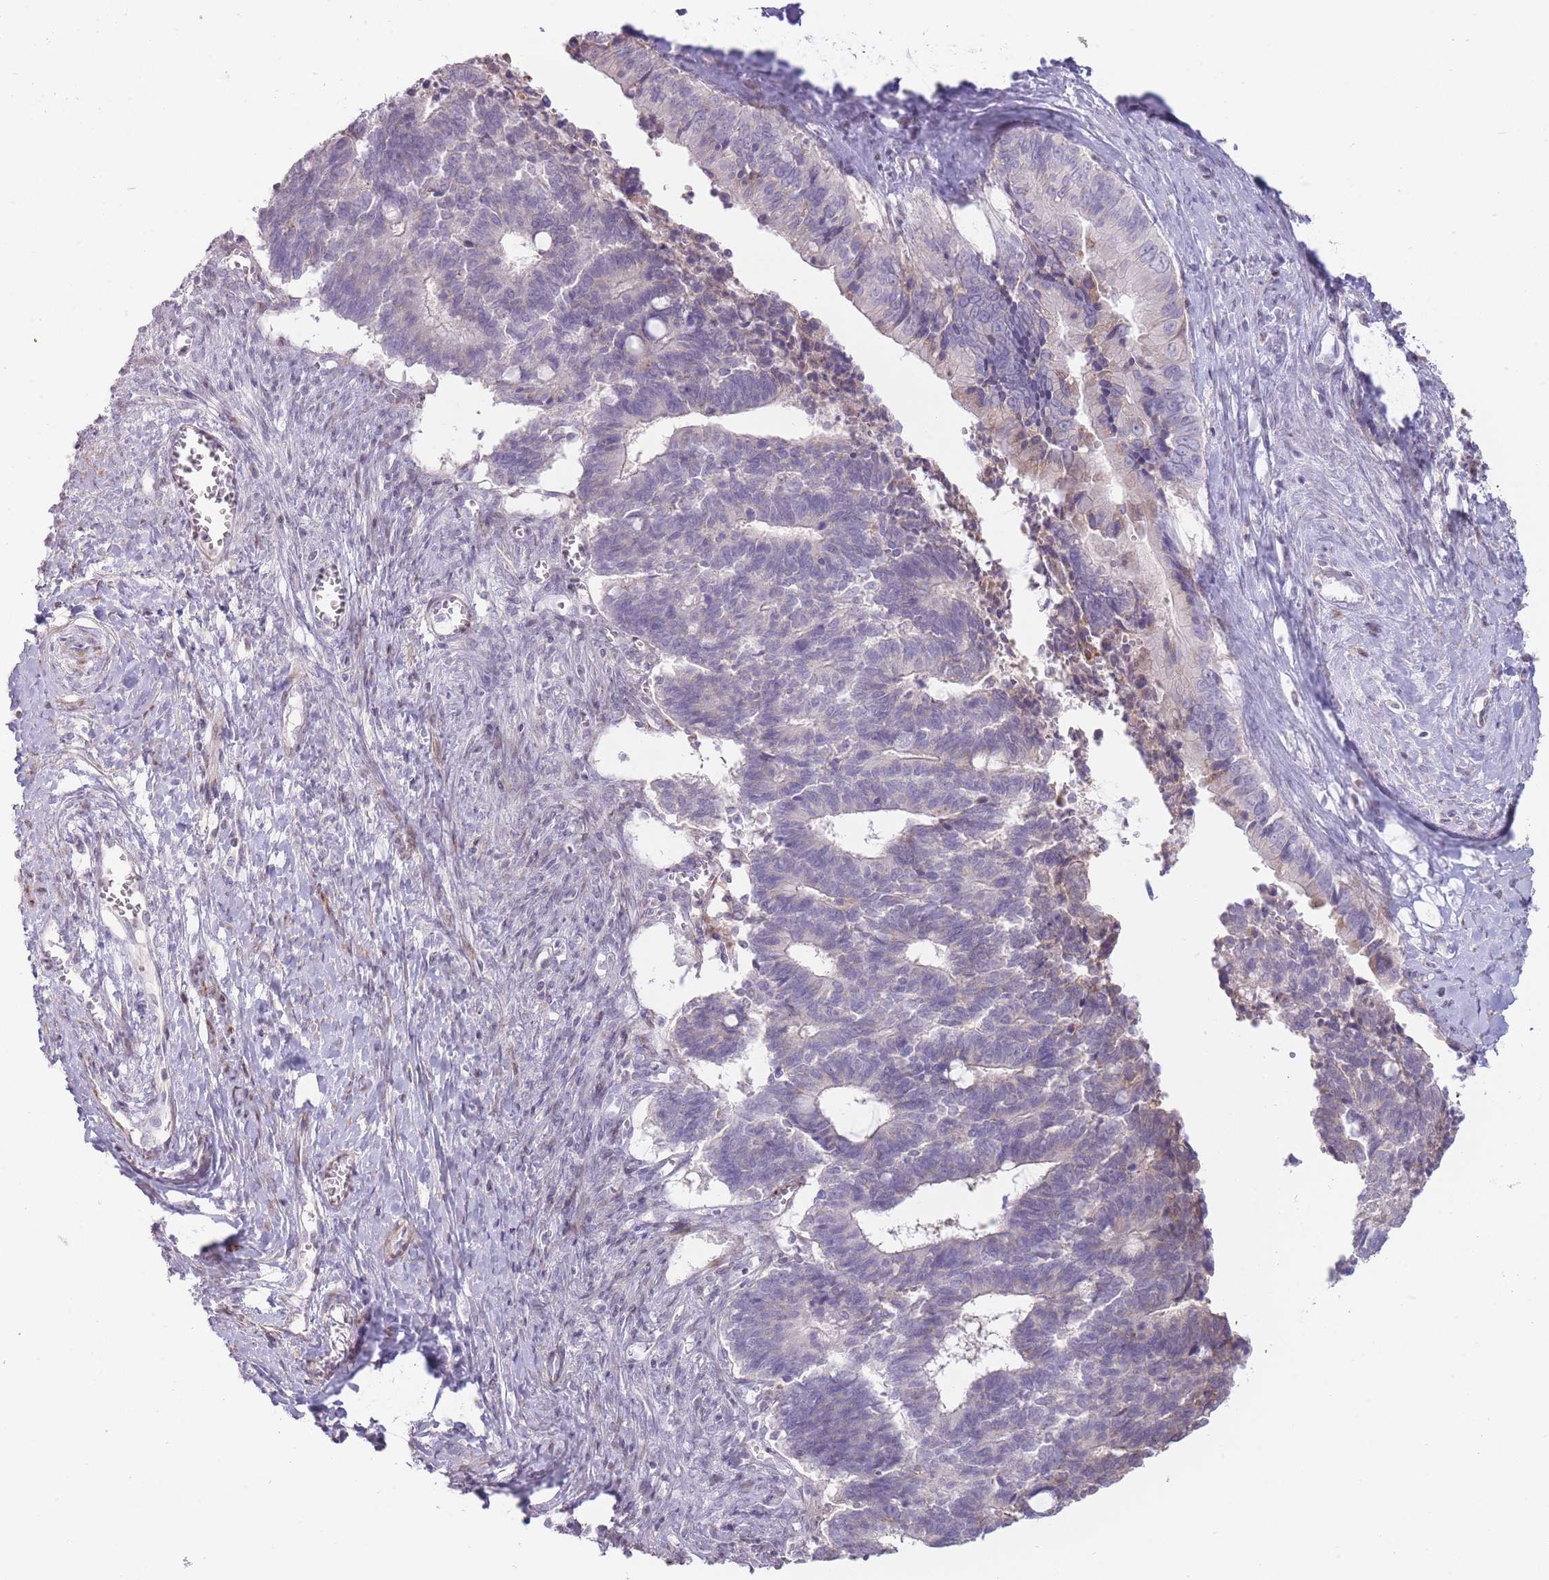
{"staining": {"intensity": "weak", "quantity": "<25%", "location": "cytoplasmic/membranous"}, "tissue": "cervical cancer", "cell_type": "Tumor cells", "image_type": "cancer", "snomed": [{"axis": "morphology", "description": "Adenocarcinoma, NOS"}, {"axis": "topography", "description": "Cervix"}], "caption": "This is an IHC histopathology image of adenocarcinoma (cervical). There is no positivity in tumor cells.", "gene": "PPP3R2", "patient": {"sex": "female", "age": 44}}